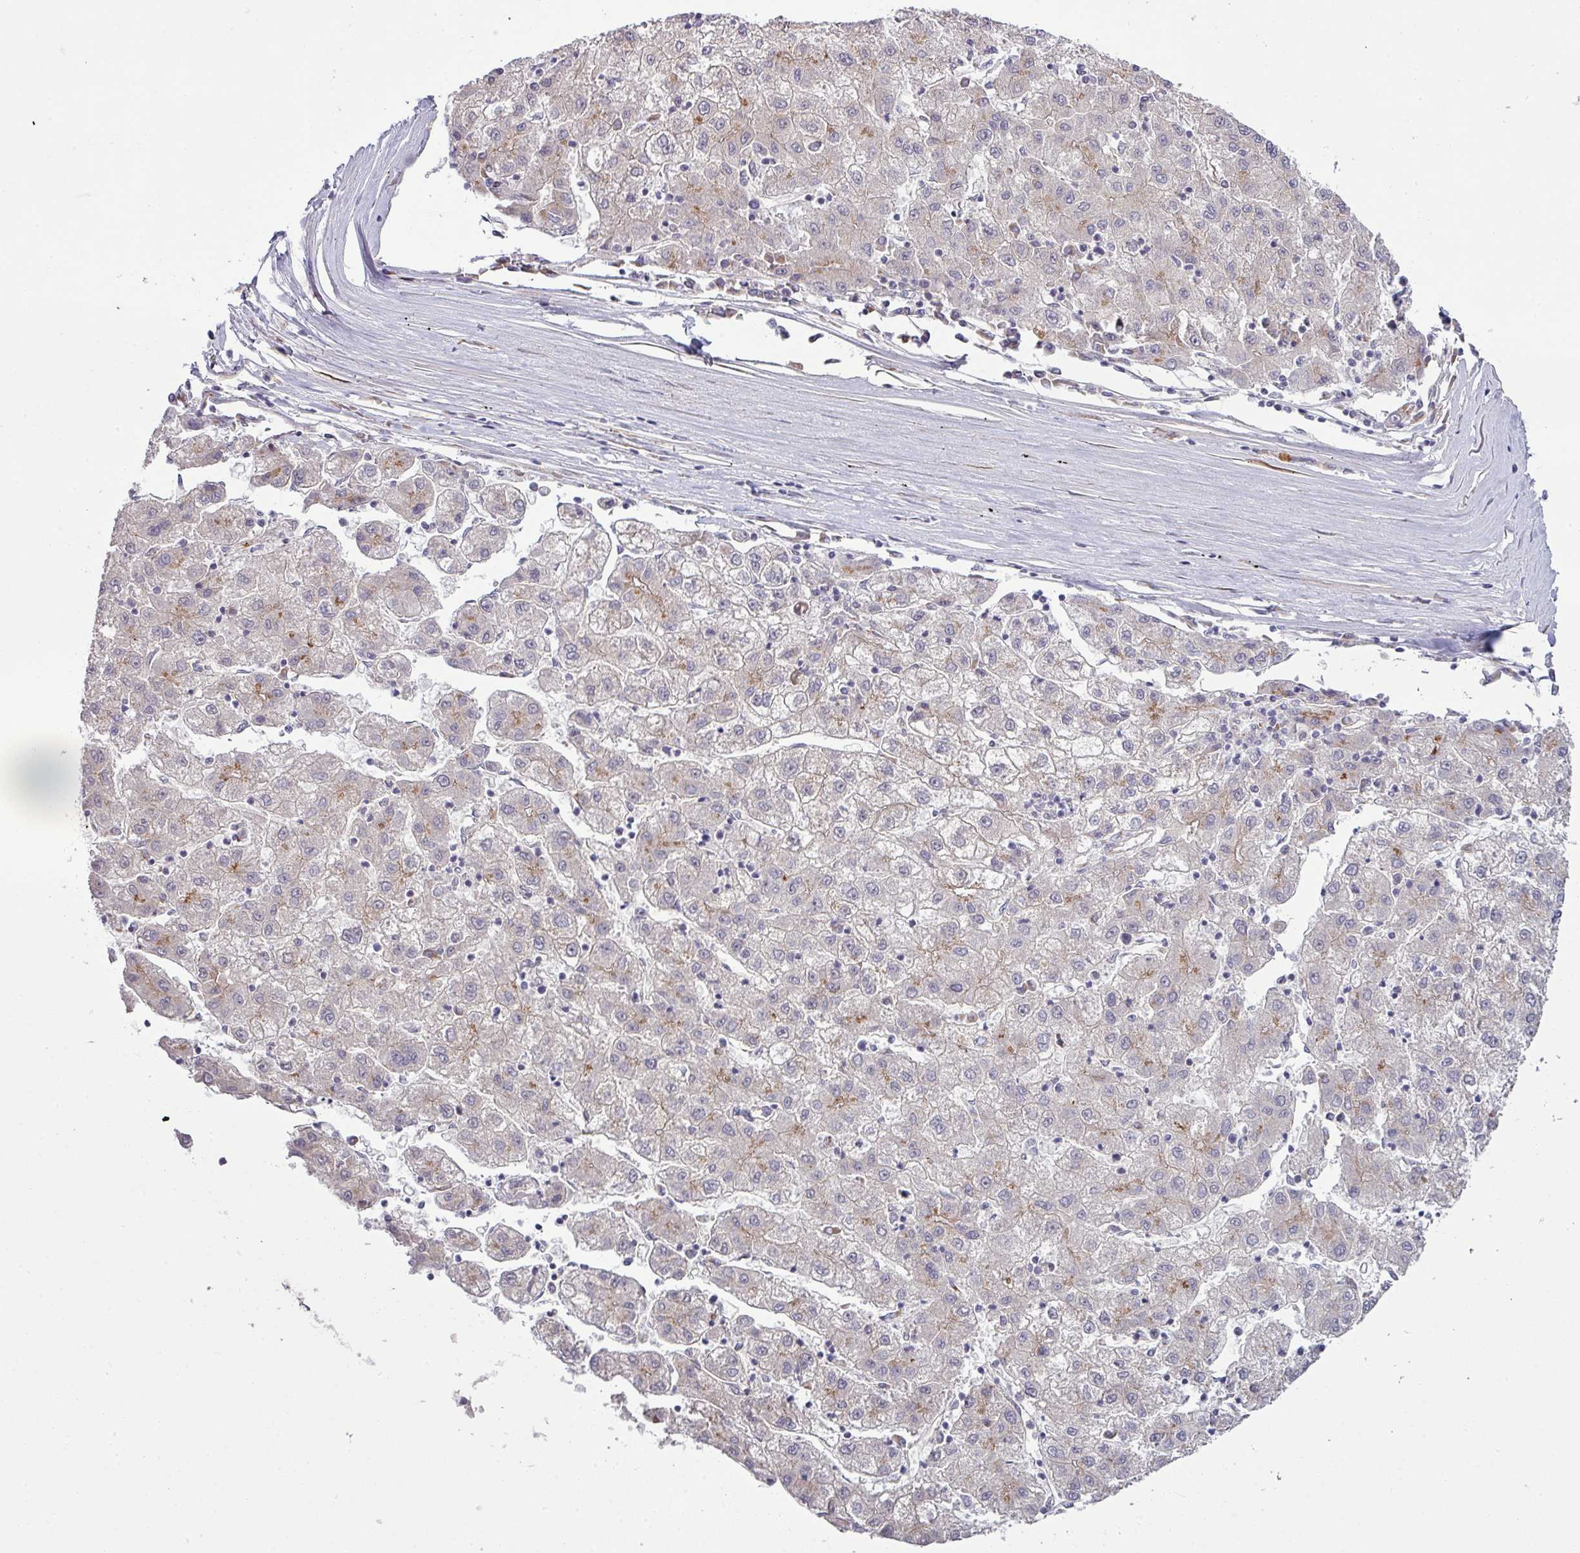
{"staining": {"intensity": "weak", "quantity": "<25%", "location": "cytoplasmic/membranous"}, "tissue": "liver cancer", "cell_type": "Tumor cells", "image_type": "cancer", "snomed": [{"axis": "morphology", "description": "Carcinoma, Hepatocellular, NOS"}, {"axis": "topography", "description": "Liver"}], "caption": "IHC image of human hepatocellular carcinoma (liver) stained for a protein (brown), which shows no expression in tumor cells. Brightfield microscopy of immunohistochemistry stained with DAB (brown) and hematoxylin (blue), captured at high magnification.", "gene": "TIMMDC1", "patient": {"sex": "male", "age": 72}}